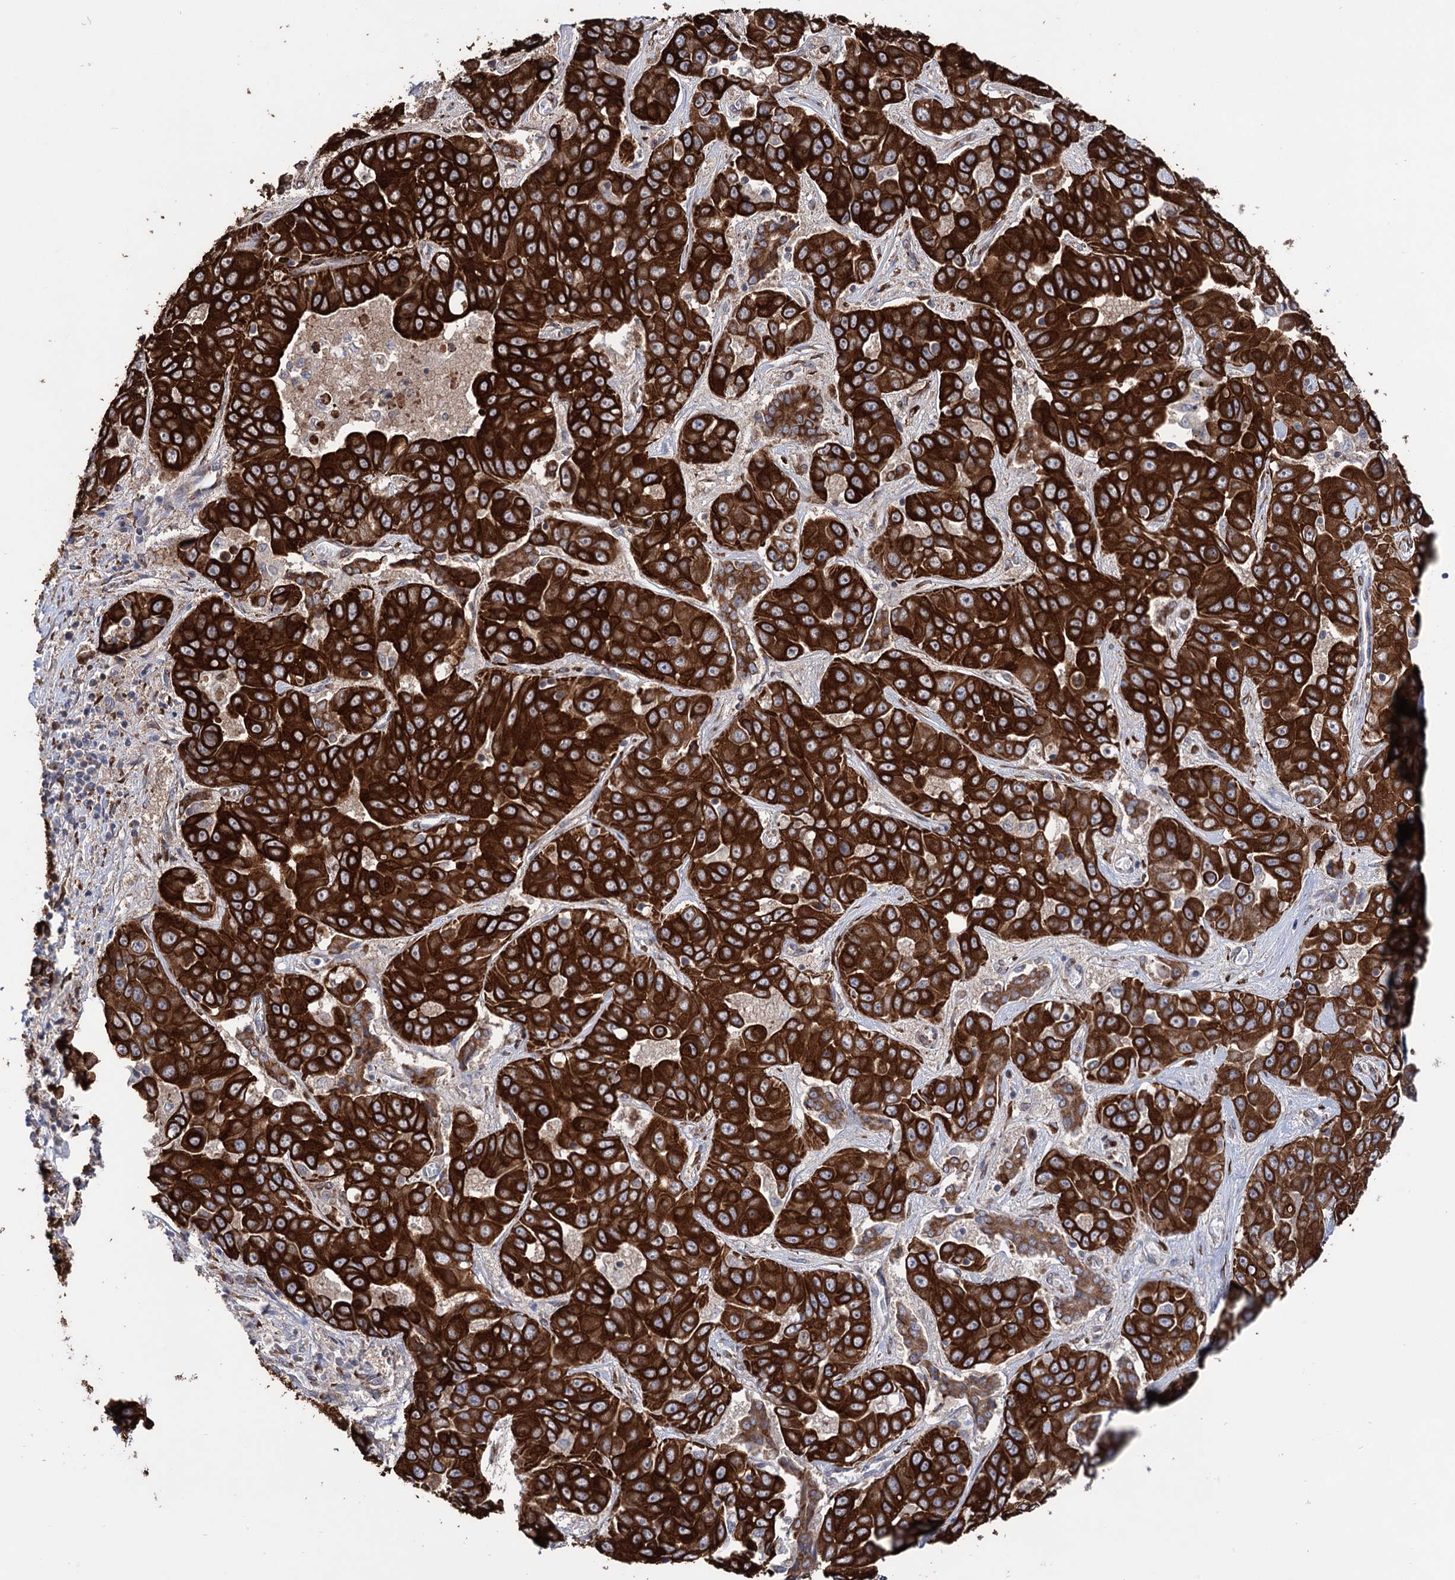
{"staining": {"intensity": "strong", "quantity": ">75%", "location": "cytoplasmic/membranous"}, "tissue": "liver cancer", "cell_type": "Tumor cells", "image_type": "cancer", "snomed": [{"axis": "morphology", "description": "Cholangiocarcinoma"}, {"axis": "topography", "description": "Liver"}], "caption": "About >75% of tumor cells in liver cholangiocarcinoma display strong cytoplasmic/membranous protein expression as visualized by brown immunohistochemical staining.", "gene": "CDAN1", "patient": {"sex": "female", "age": 52}}